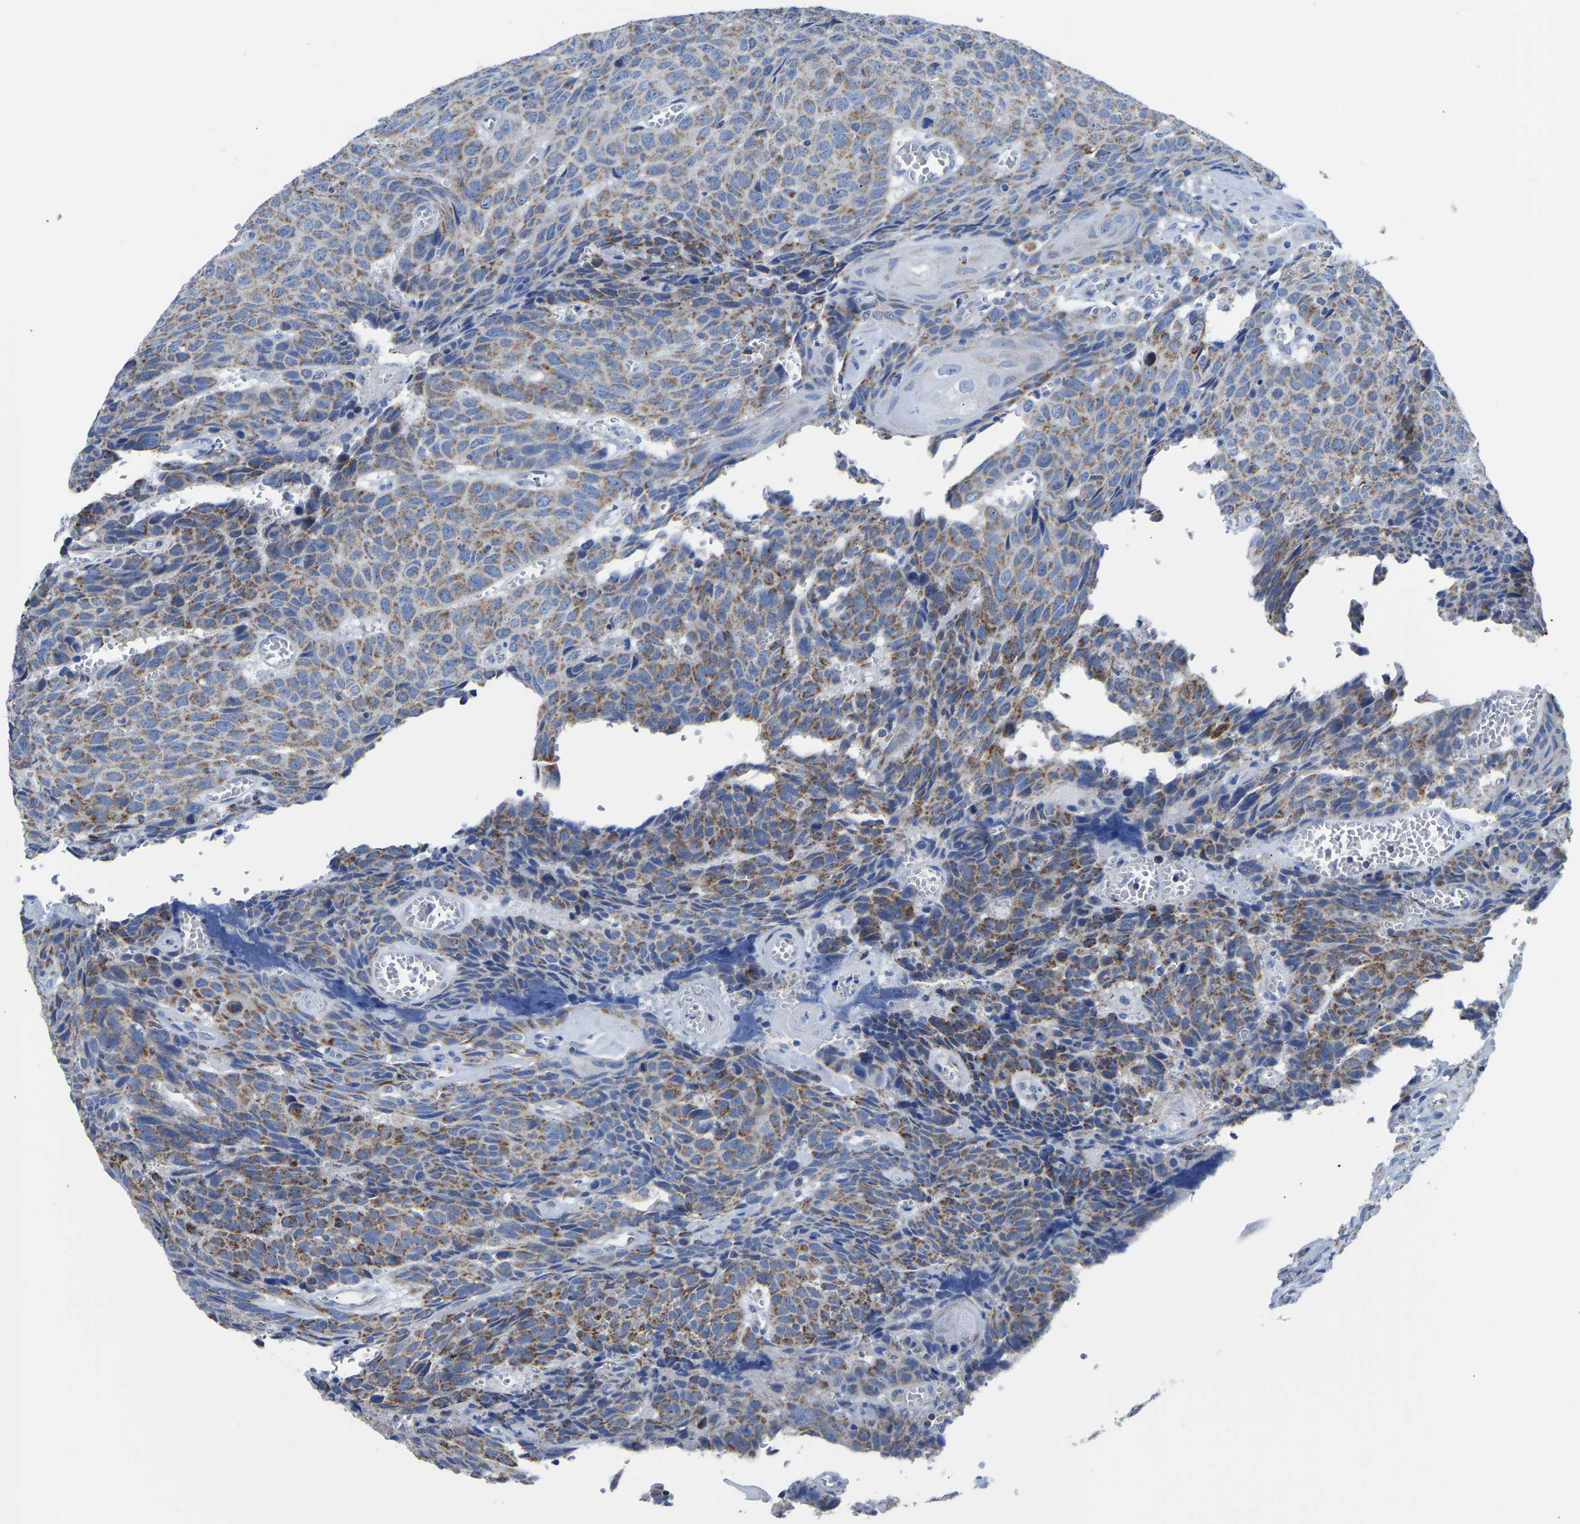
{"staining": {"intensity": "moderate", "quantity": ">75%", "location": "cytoplasmic/membranous"}, "tissue": "head and neck cancer", "cell_type": "Tumor cells", "image_type": "cancer", "snomed": [{"axis": "morphology", "description": "Squamous cell carcinoma, NOS"}, {"axis": "topography", "description": "Head-Neck"}], "caption": "Immunohistochemistry staining of head and neck cancer, which shows medium levels of moderate cytoplasmic/membranous expression in about >75% of tumor cells indicating moderate cytoplasmic/membranous protein staining. The staining was performed using DAB (3,3'-diaminobenzidine) (brown) for protein detection and nuclei were counterstained in hematoxylin (blue).", "gene": "ETFA", "patient": {"sex": "male", "age": 66}}